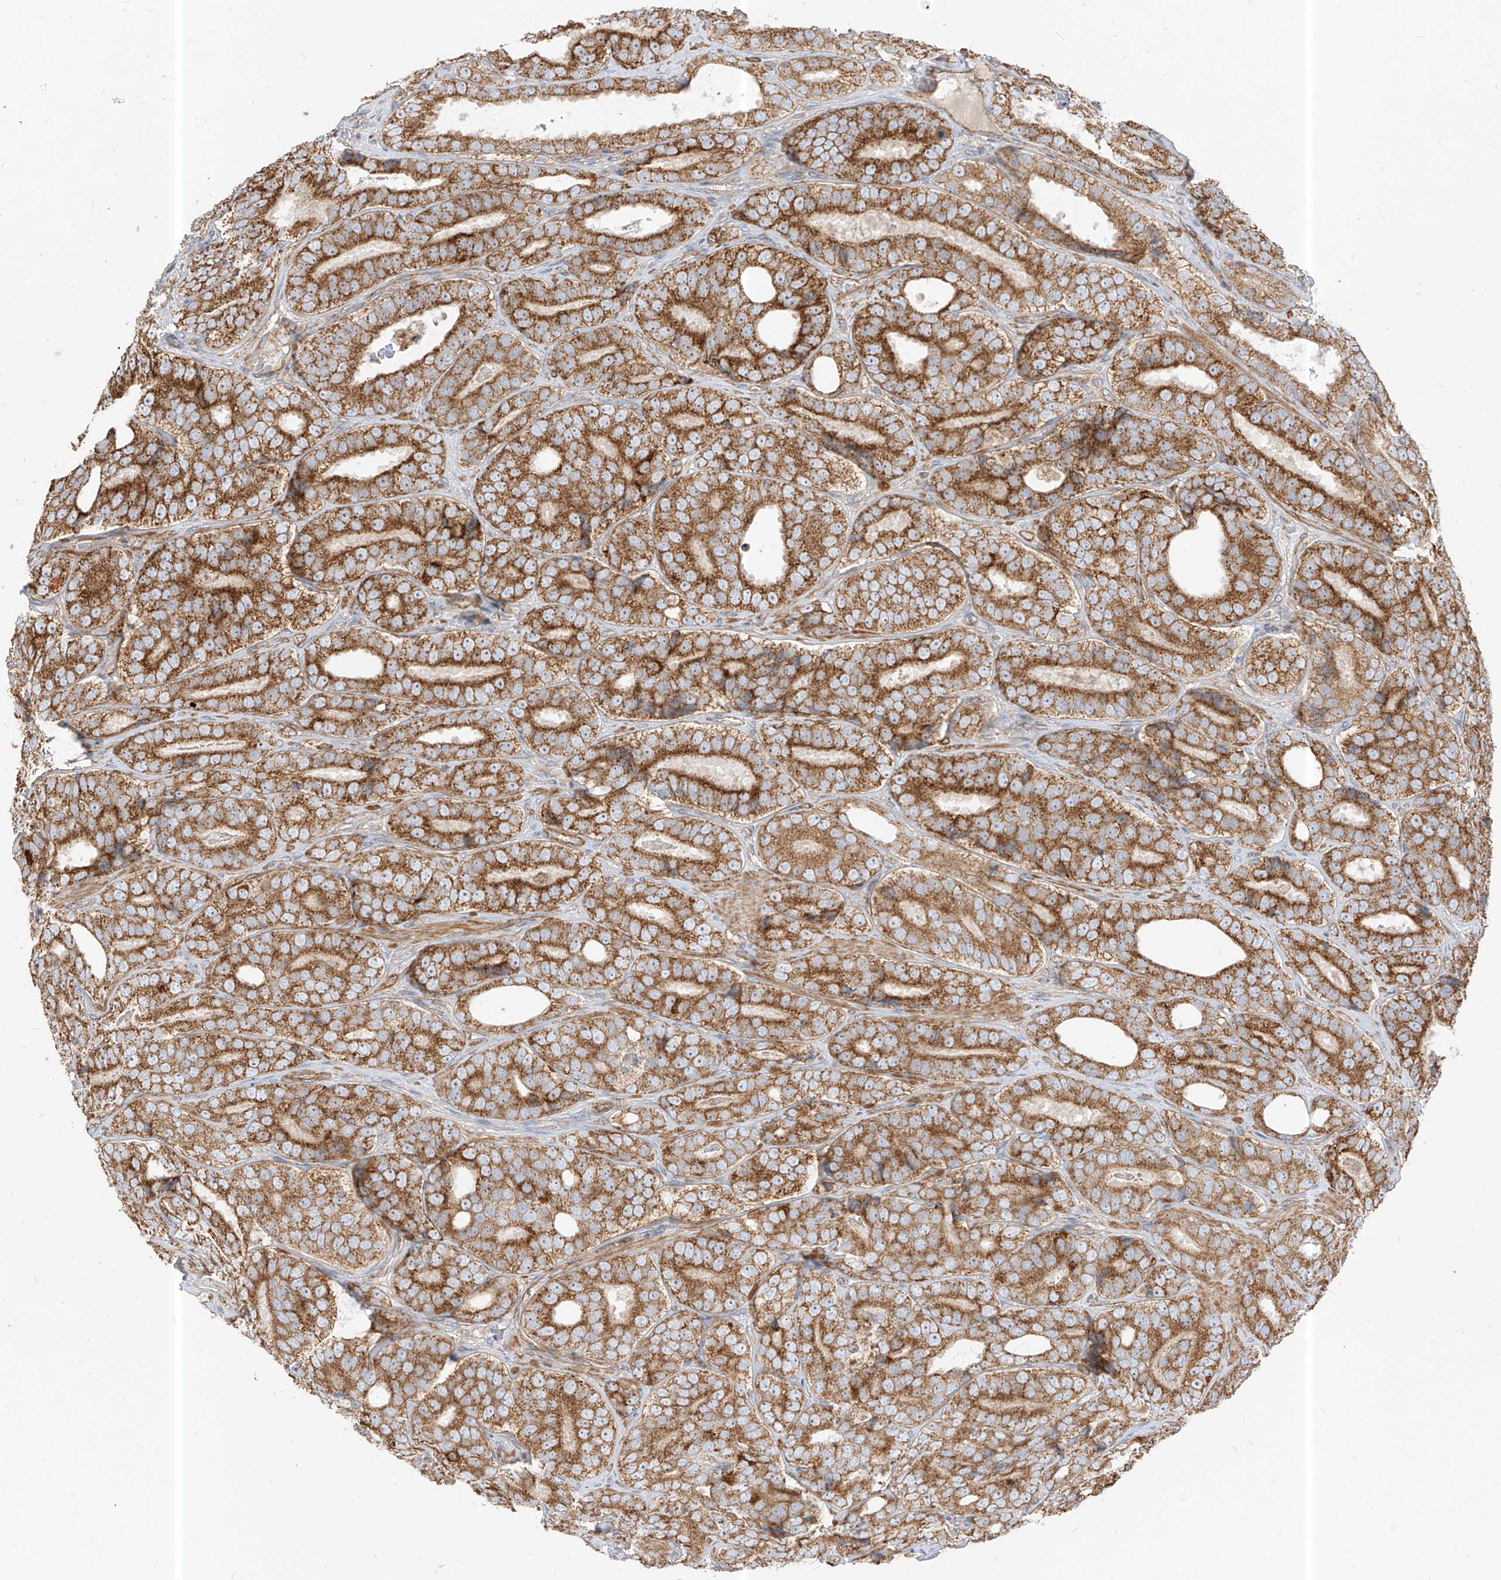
{"staining": {"intensity": "strong", "quantity": ">75%", "location": "cytoplasmic/membranous"}, "tissue": "prostate cancer", "cell_type": "Tumor cells", "image_type": "cancer", "snomed": [{"axis": "morphology", "description": "Adenocarcinoma, High grade"}, {"axis": "topography", "description": "Prostate"}], "caption": "The image exhibits a brown stain indicating the presence of a protein in the cytoplasmic/membranous of tumor cells in prostate adenocarcinoma (high-grade). (DAB (3,3'-diaminobenzidine) IHC, brown staining for protein, blue staining for nuclei).", "gene": "PLCL1", "patient": {"sex": "male", "age": 56}}